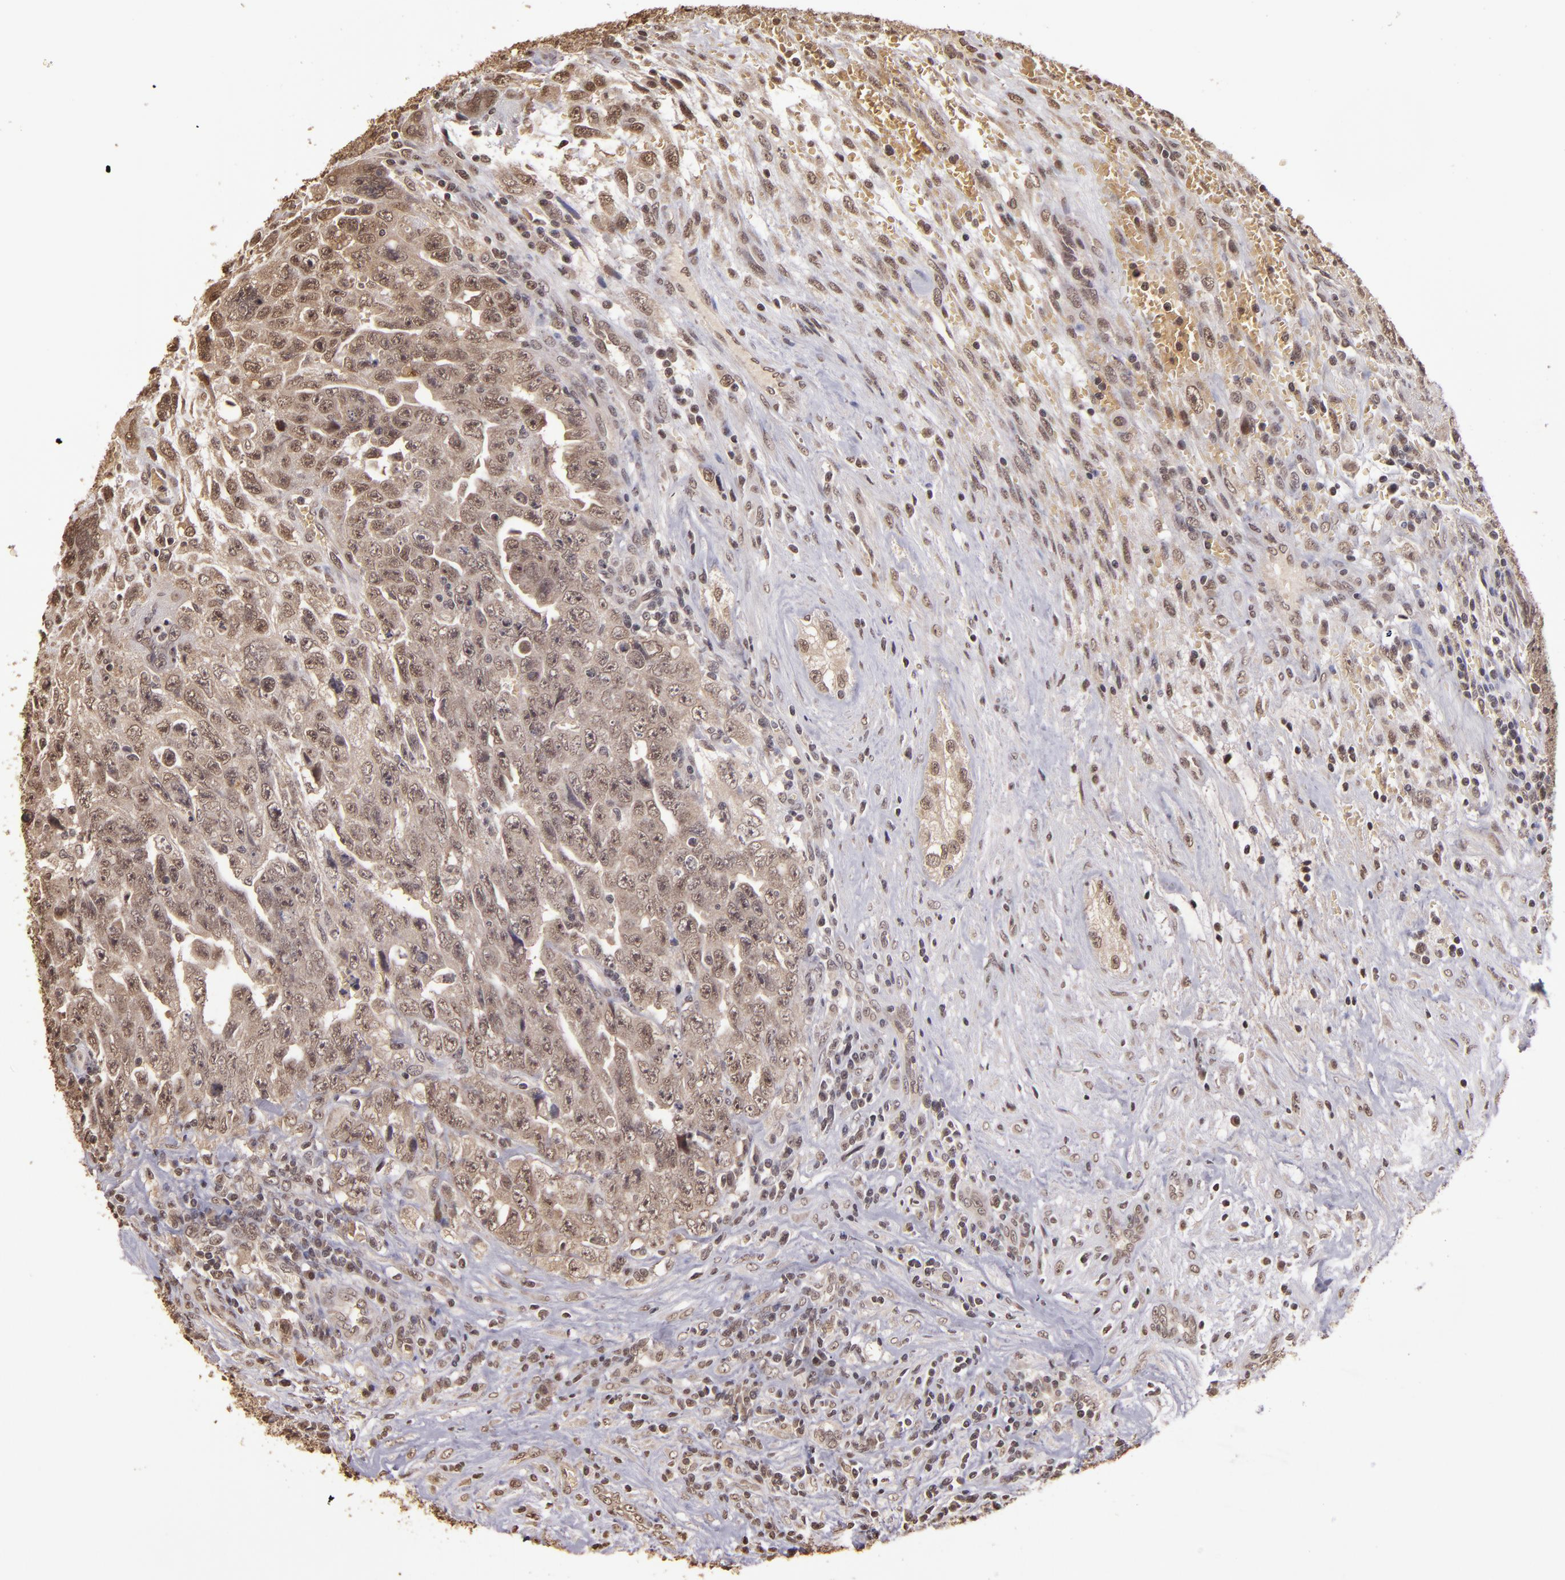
{"staining": {"intensity": "weak", "quantity": ">75%", "location": "cytoplasmic/membranous,nuclear"}, "tissue": "testis cancer", "cell_type": "Tumor cells", "image_type": "cancer", "snomed": [{"axis": "morphology", "description": "Carcinoma, Embryonal, NOS"}, {"axis": "topography", "description": "Testis"}], "caption": "There is low levels of weak cytoplasmic/membranous and nuclear positivity in tumor cells of testis cancer (embryonal carcinoma), as demonstrated by immunohistochemical staining (brown color).", "gene": "CUL1", "patient": {"sex": "male", "age": 28}}